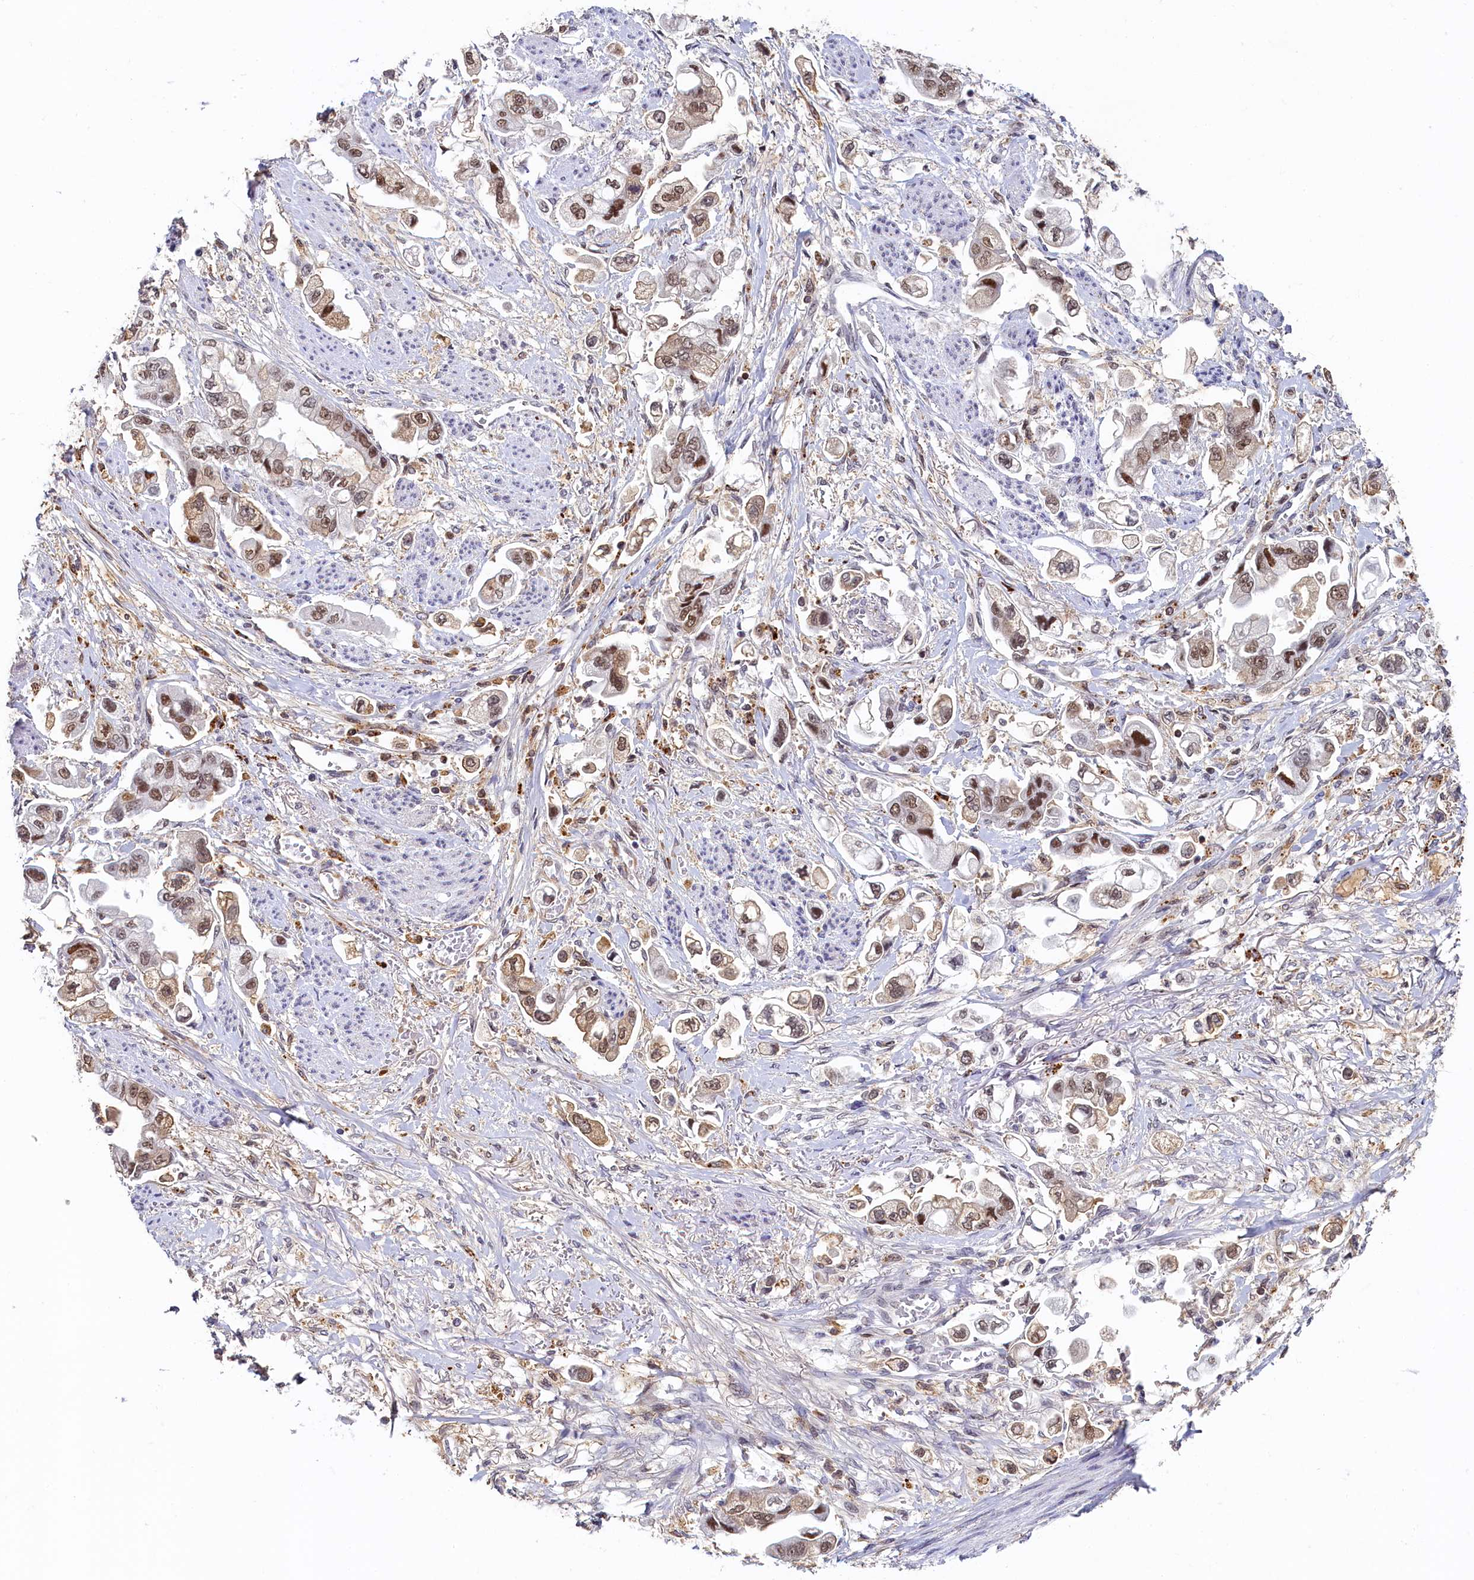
{"staining": {"intensity": "moderate", "quantity": ">75%", "location": "nuclear"}, "tissue": "stomach cancer", "cell_type": "Tumor cells", "image_type": "cancer", "snomed": [{"axis": "morphology", "description": "Adenocarcinoma, NOS"}, {"axis": "topography", "description": "Stomach"}], "caption": "Protein staining by immunohistochemistry shows moderate nuclear expression in about >75% of tumor cells in stomach cancer (adenocarcinoma).", "gene": "INTS14", "patient": {"sex": "male", "age": 62}}